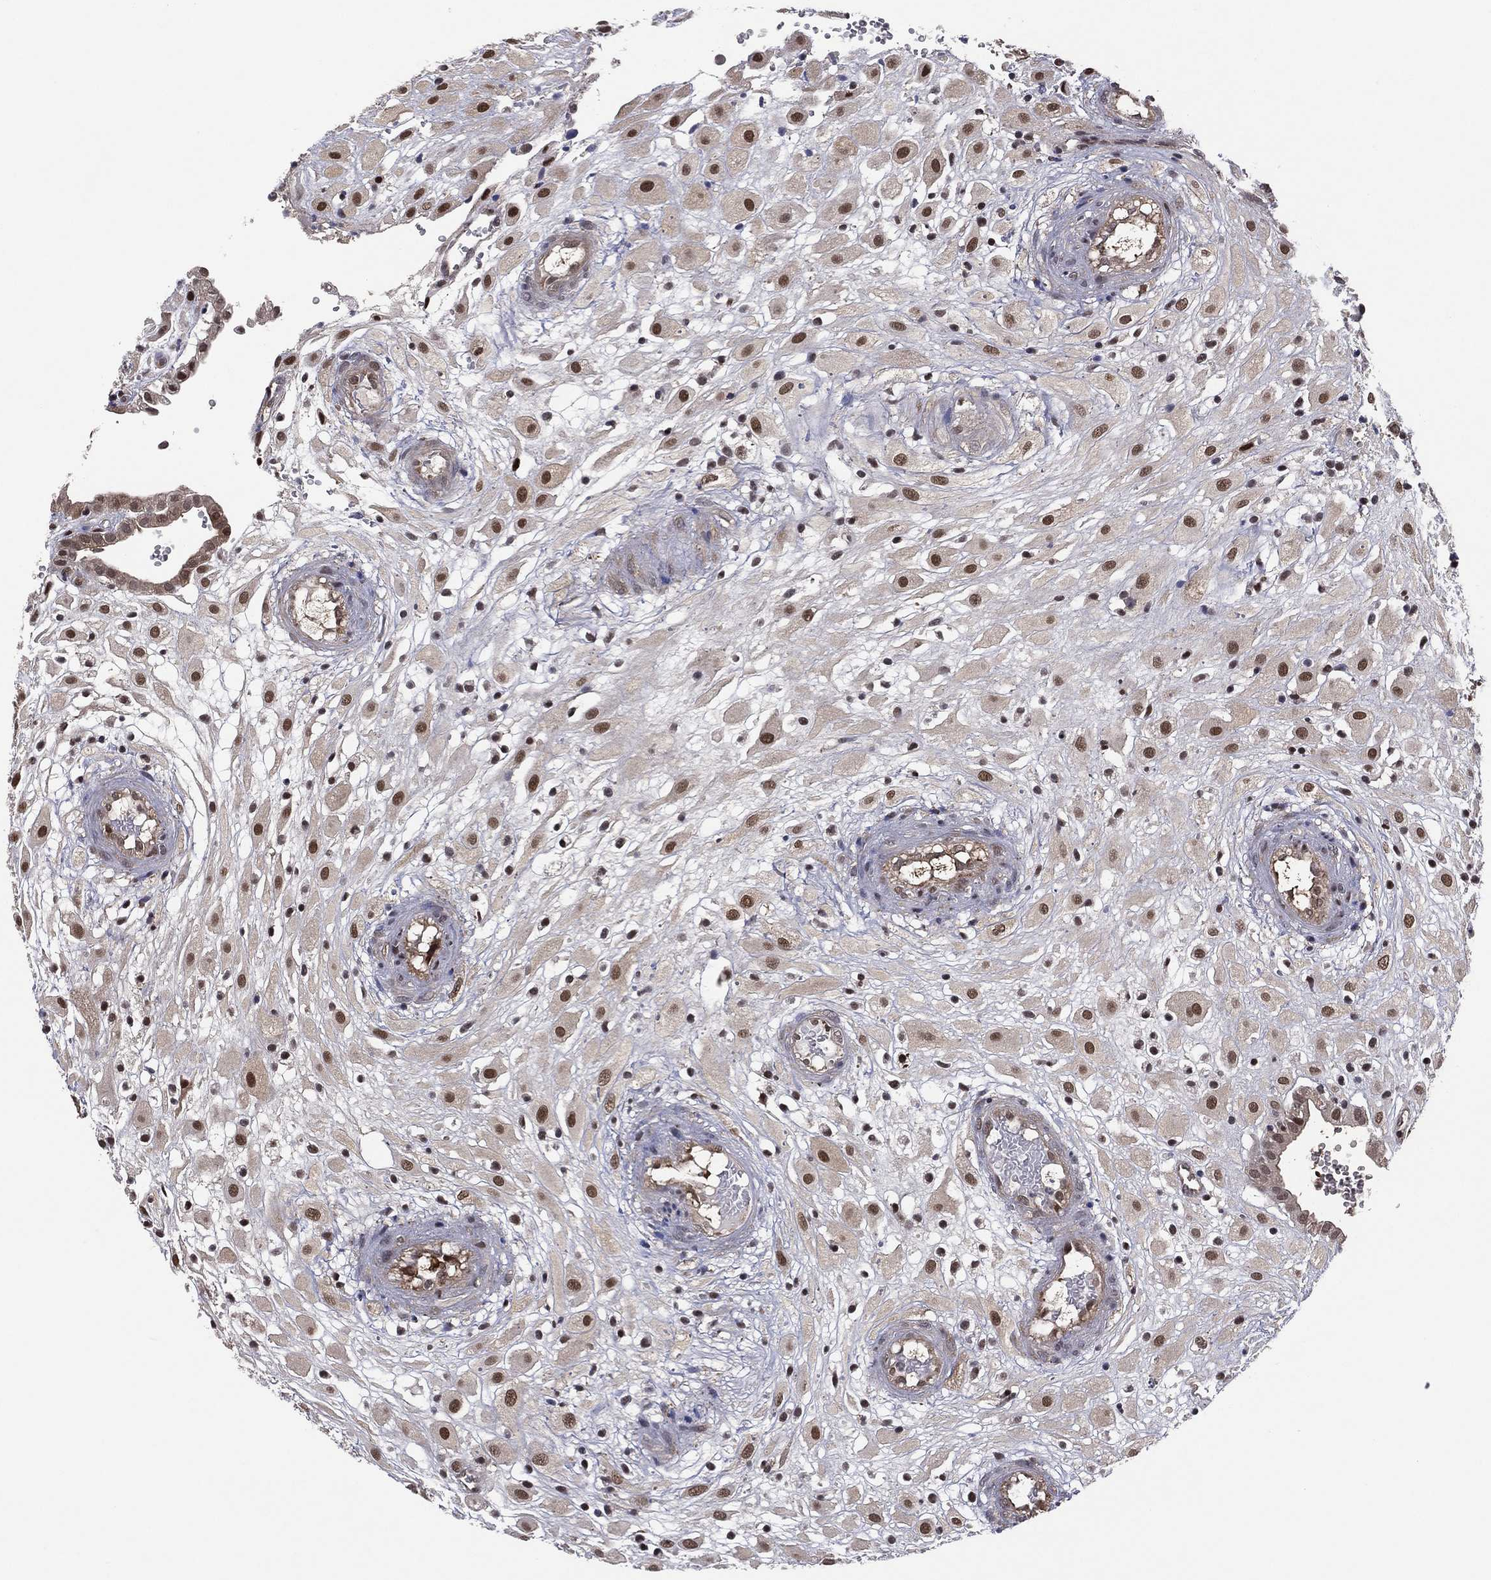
{"staining": {"intensity": "strong", "quantity": "25%-75%", "location": "nuclear"}, "tissue": "placenta", "cell_type": "Decidual cells", "image_type": "normal", "snomed": [{"axis": "morphology", "description": "Normal tissue, NOS"}, {"axis": "topography", "description": "Placenta"}], "caption": "IHC photomicrograph of benign placenta stained for a protein (brown), which exhibits high levels of strong nuclear positivity in about 25%-75% of decidual cells.", "gene": "ICOSLG", "patient": {"sex": "female", "age": 24}}